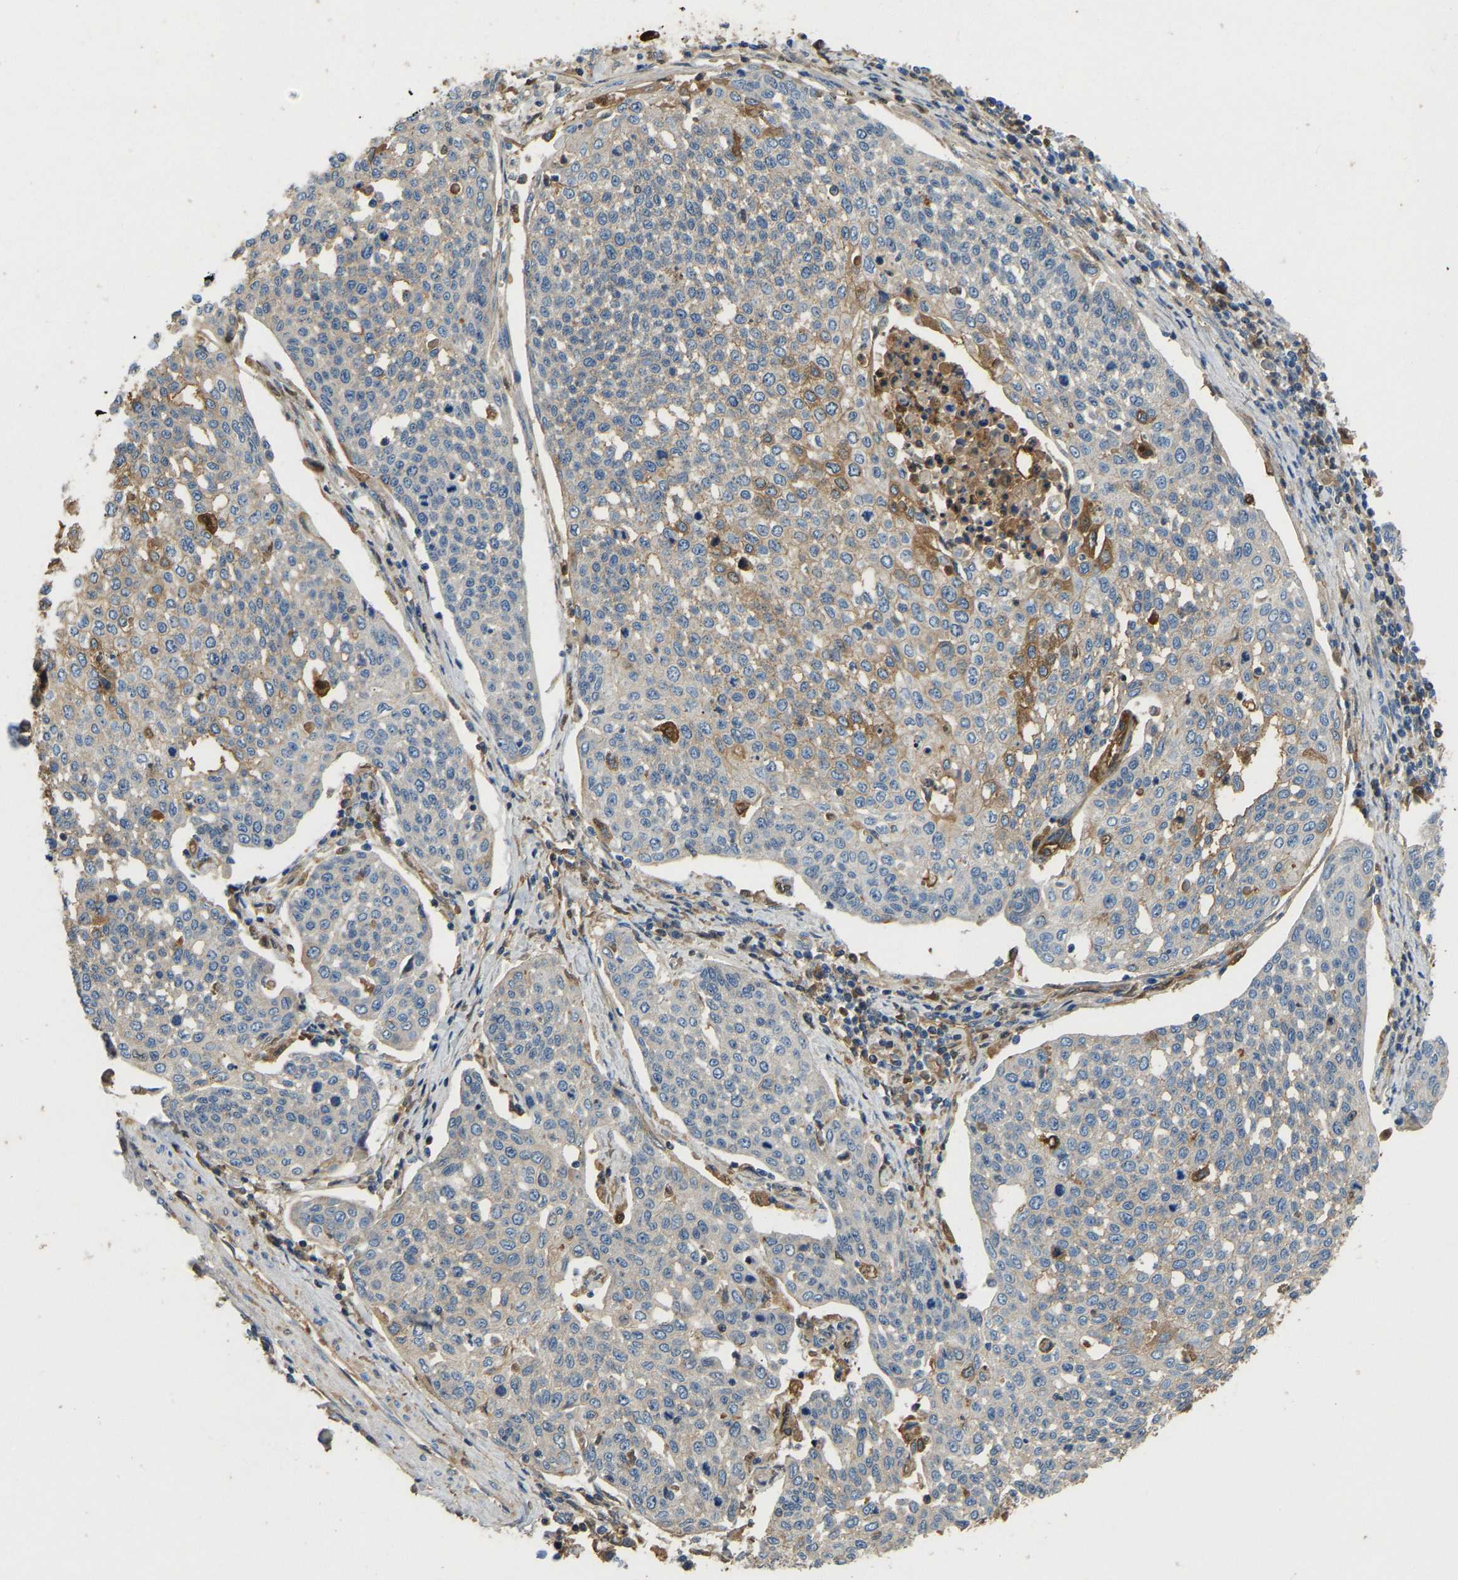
{"staining": {"intensity": "moderate", "quantity": "<25%", "location": "cytoplasmic/membranous"}, "tissue": "cervical cancer", "cell_type": "Tumor cells", "image_type": "cancer", "snomed": [{"axis": "morphology", "description": "Squamous cell carcinoma, NOS"}, {"axis": "topography", "description": "Cervix"}], "caption": "DAB (3,3'-diaminobenzidine) immunohistochemical staining of human cervical cancer (squamous cell carcinoma) demonstrates moderate cytoplasmic/membranous protein expression in approximately <25% of tumor cells.", "gene": "STC1", "patient": {"sex": "female", "age": 34}}